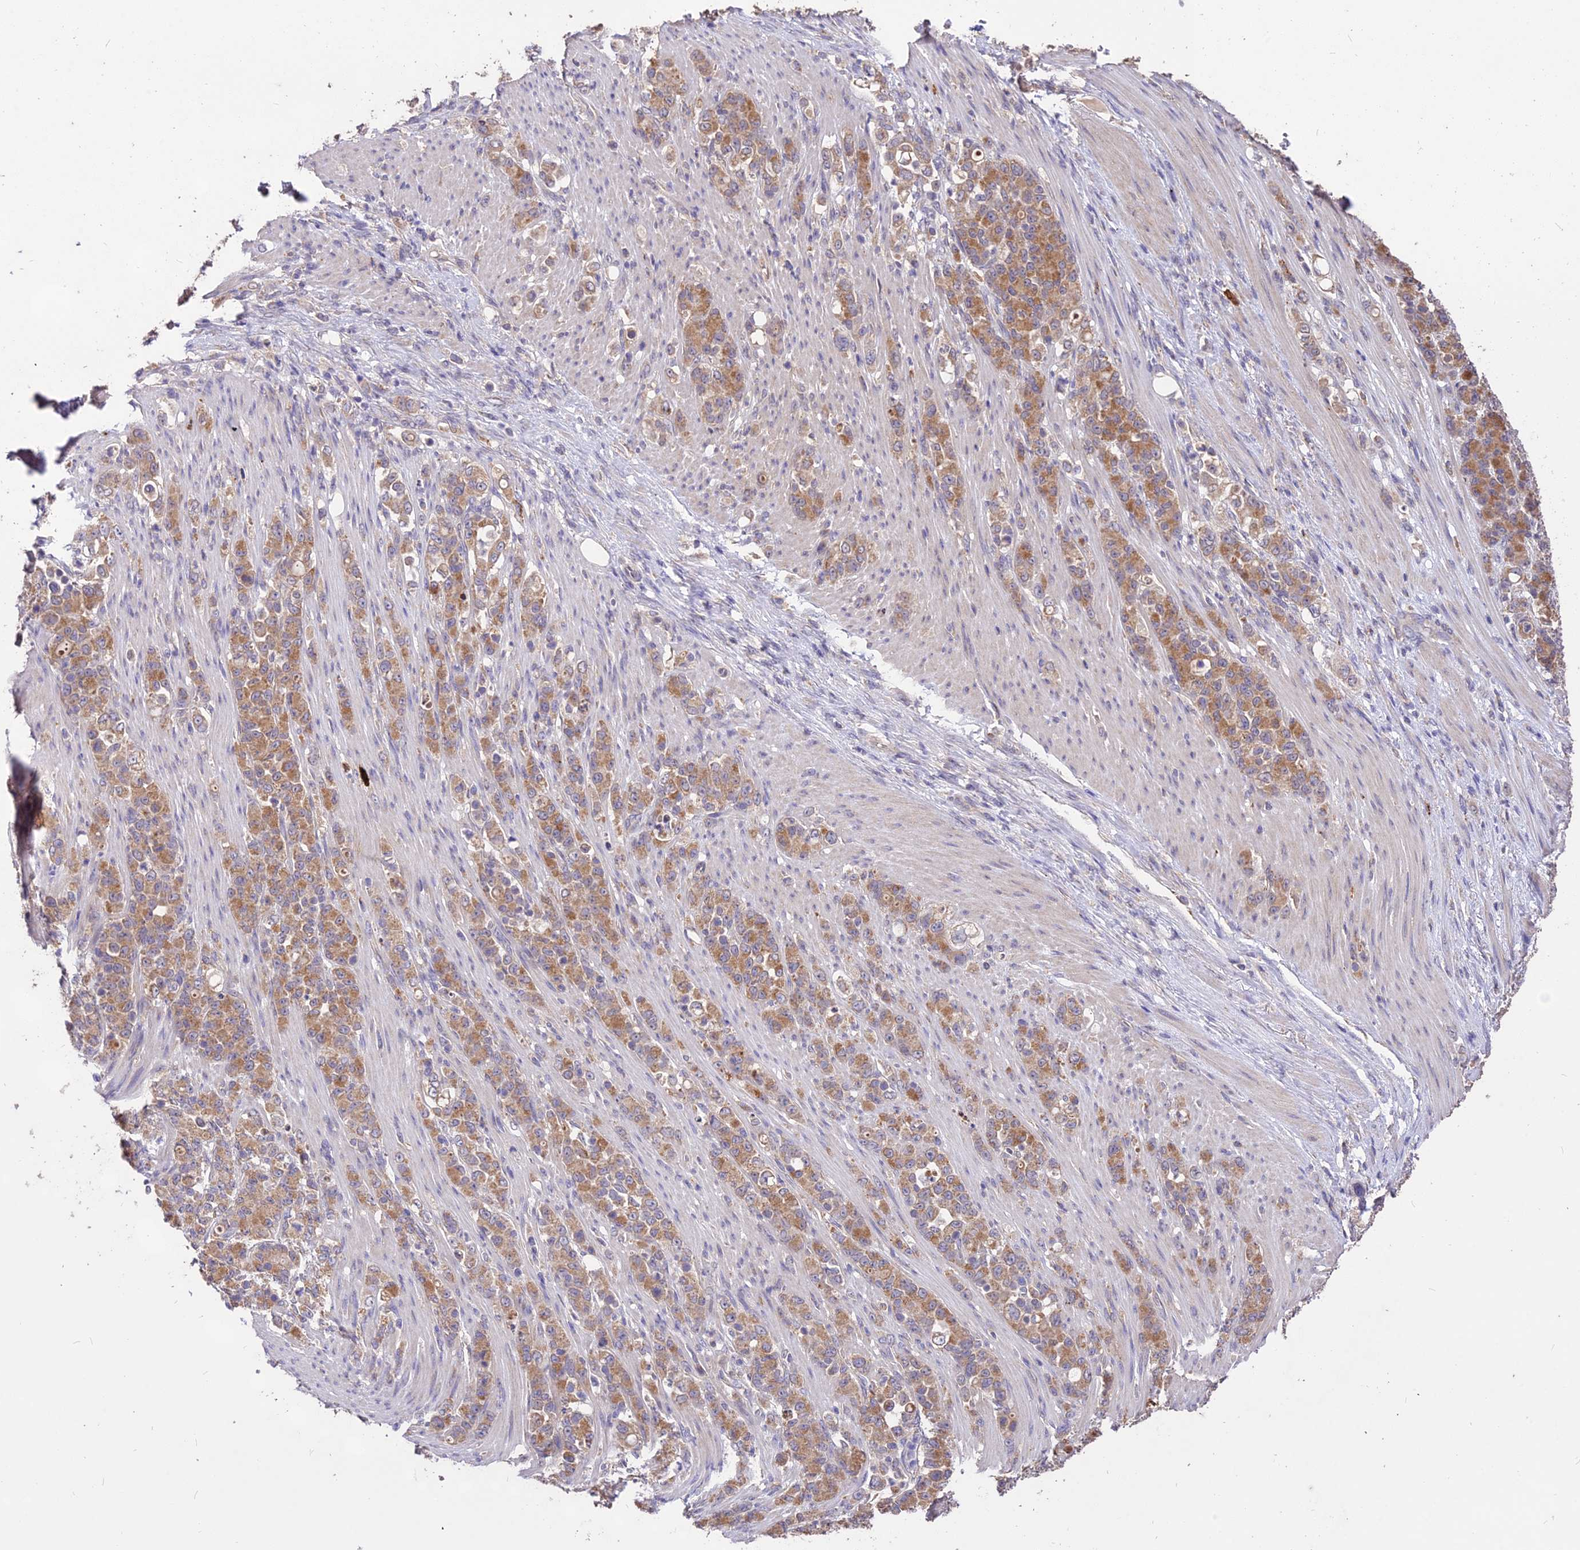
{"staining": {"intensity": "moderate", "quantity": ">75%", "location": "cytoplasmic/membranous"}, "tissue": "stomach cancer", "cell_type": "Tumor cells", "image_type": "cancer", "snomed": [{"axis": "morphology", "description": "Normal tissue, NOS"}, {"axis": "morphology", "description": "Adenocarcinoma, NOS"}, {"axis": "topography", "description": "Stomach"}], "caption": "The image reveals staining of stomach adenocarcinoma, revealing moderate cytoplasmic/membranous protein expression (brown color) within tumor cells.", "gene": "SDHD", "patient": {"sex": "female", "age": 79}}